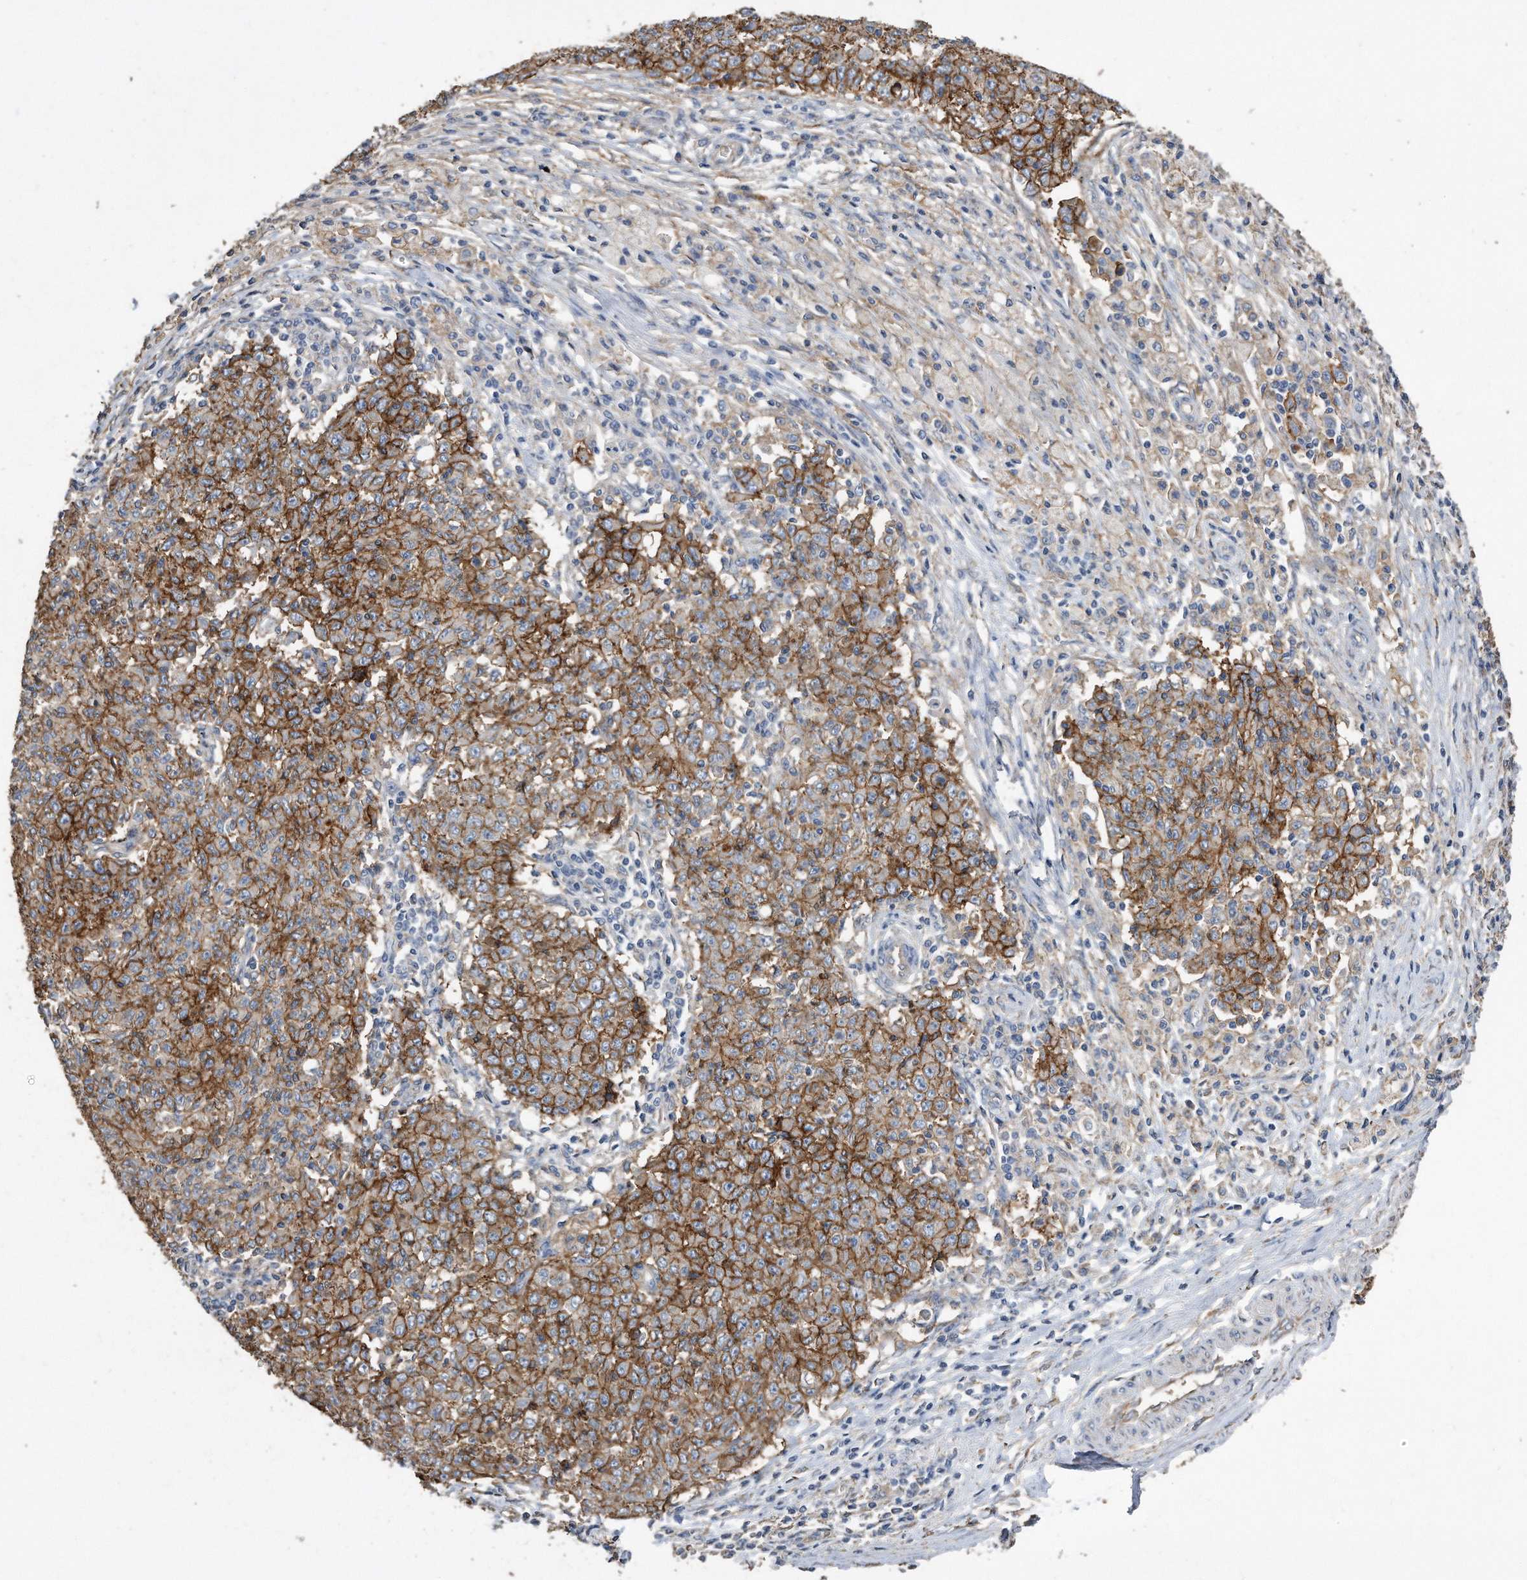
{"staining": {"intensity": "moderate", "quantity": ">75%", "location": "cytoplasmic/membranous"}, "tissue": "ovarian cancer", "cell_type": "Tumor cells", "image_type": "cancer", "snomed": [{"axis": "morphology", "description": "Carcinoma, endometroid"}, {"axis": "topography", "description": "Ovary"}], "caption": "Ovarian cancer (endometroid carcinoma) tissue shows moderate cytoplasmic/membranous expression in approximately >75% of tumor cells, visualized by immunohistochemistry.", "gene": "CDCP1", "patient": {"sex": "female", "age": 42}}